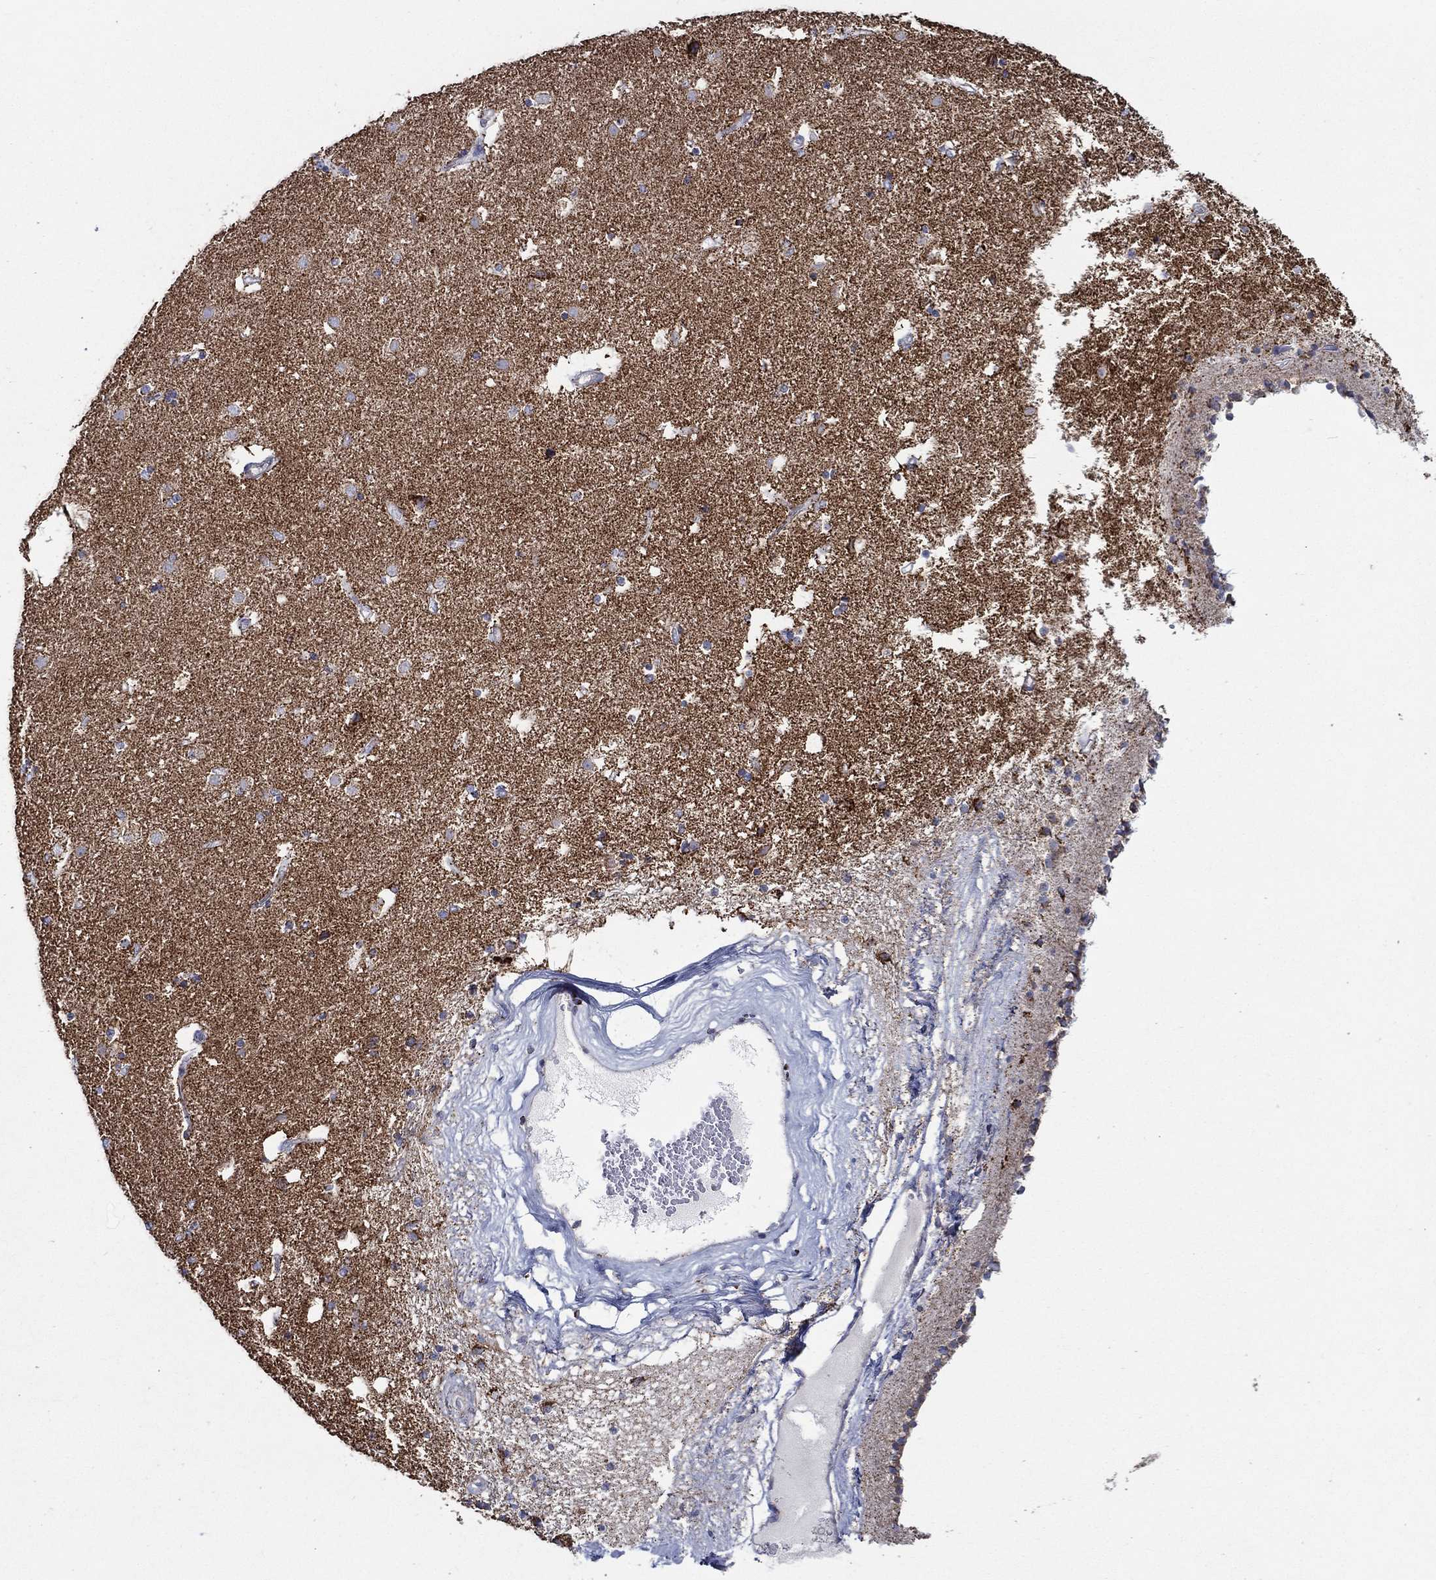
{"staining": {"intensity": "moderate", "quantity": "<25%", "location": "cytoplasmic/membranous"}, "tissue": "caudate", "cell_type": "Glial cells", "image_type": "normal", "snomed": [{"axis": "morphology", "description": "Normal tissue, NOS"}, {"axis": "topography", "description": "Lateral ventricle wall"}], "caption": "An immunohistochemistry (IHC) photomicrograph of benign tissue is shown. Protein staining in brown labels moderate cytoplasmic/membranous positivity in caudate within glial cells. (Brightfield microscopy of DAB IHC at high magnification).", "gene": "SFXN1", "patient": {"sex": "female", "age": 71}}